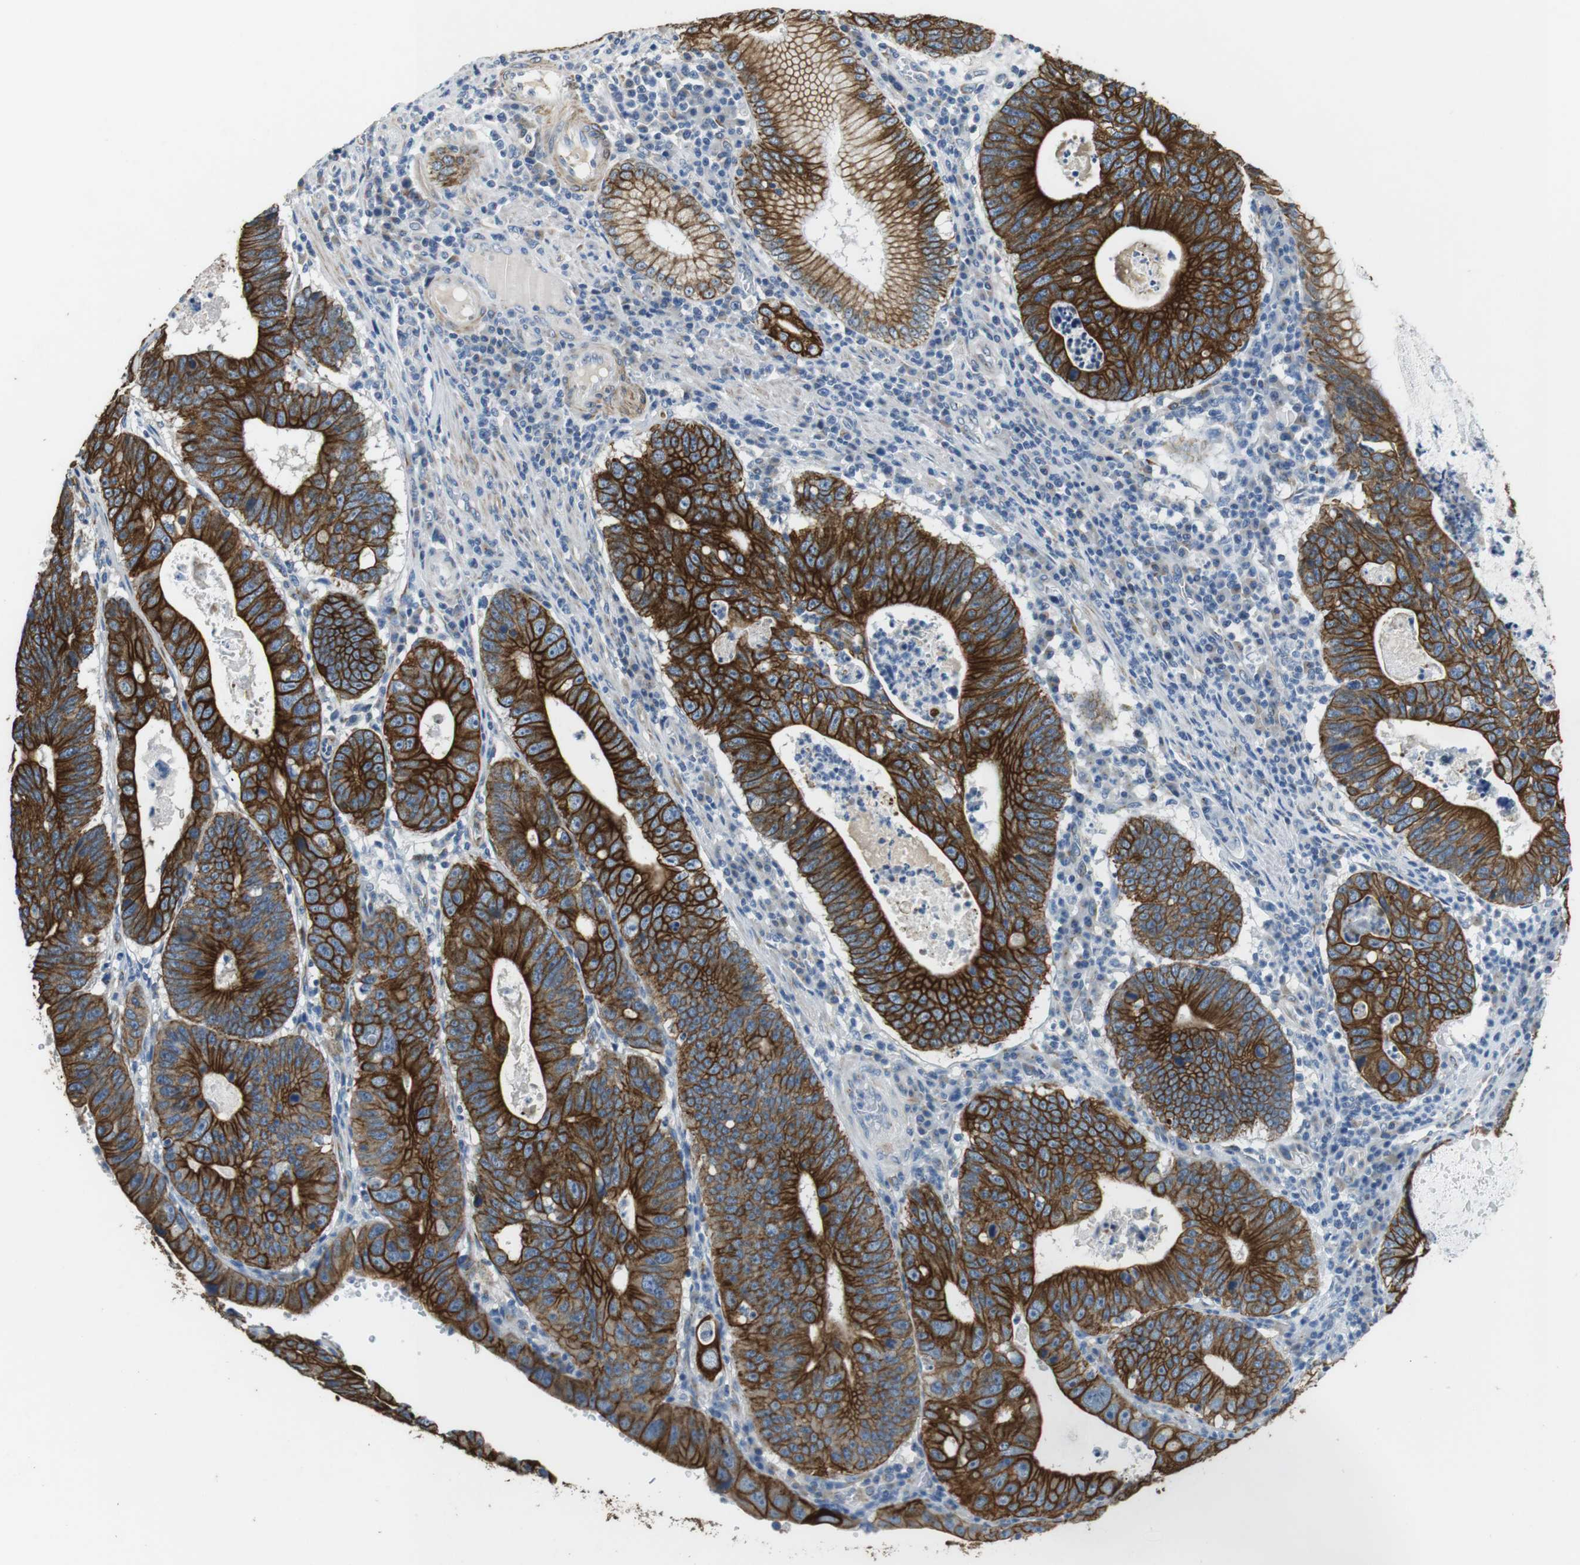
{"staining": {"intensity": "strong", "quantity": ">75%", "location": "cytoplasmic/membranous"}, "tissue": "stomach cancer", "cell_type": "Tumor cells", "image_type": "cancer", "snomed": [{"axis": "morphology", "description": "Adenocarcinoma, NOS"}, {"axis": "topography", "description": "Stomach"}], "caption": "Immunohistochemistry (IHC) (DAB) staining of stomach cancer (adenocarcinoma) shows strong cytoplasmic/membranous protein expression in approximately >75% of tumor cells.", "gene": "UNC5CL", "patient": {"sex": "male", "age": 59}}